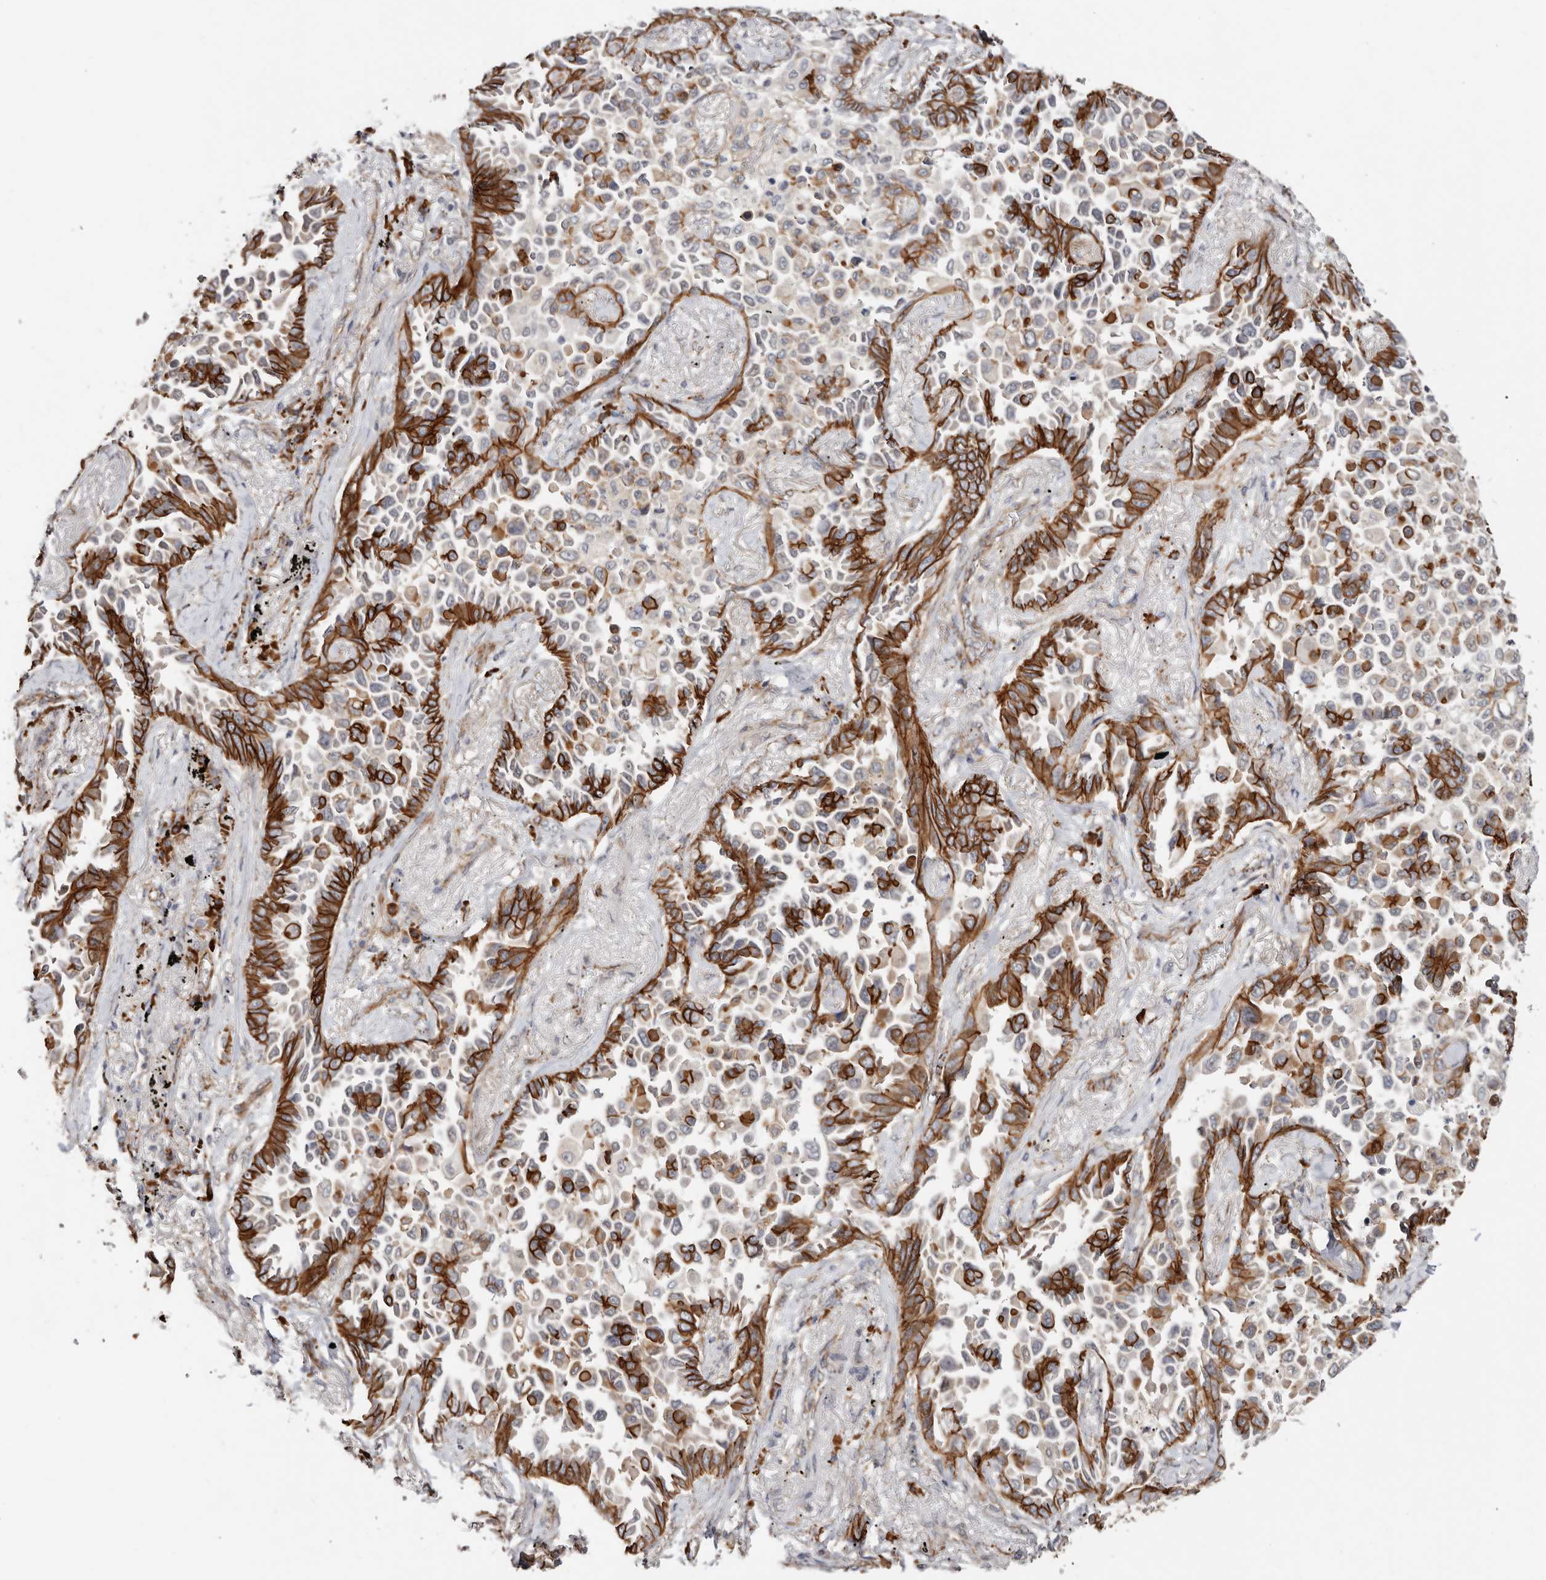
{"staining": {"intensity": "strong", "quantity": ">75%", "location": "cytoplasmic/membranous"}, "tissue": "lung cancer", "cell_type": "Tumor cells", "image_type": "cancer", "snomed": [{"axis": "morphology", "description": "Adenocarcinoma, NOS"}, {"axis": "topography", "description": "Lung"}], "caption": "Protein analysis of lung cancer (adenocarcinoma) tissue demonstrates strong cytoplasmic/membranous positivity in approximately >75% of tumor cells.", "gene": "CTNNB1", "patient": {"sex": "female", "age": 67}}